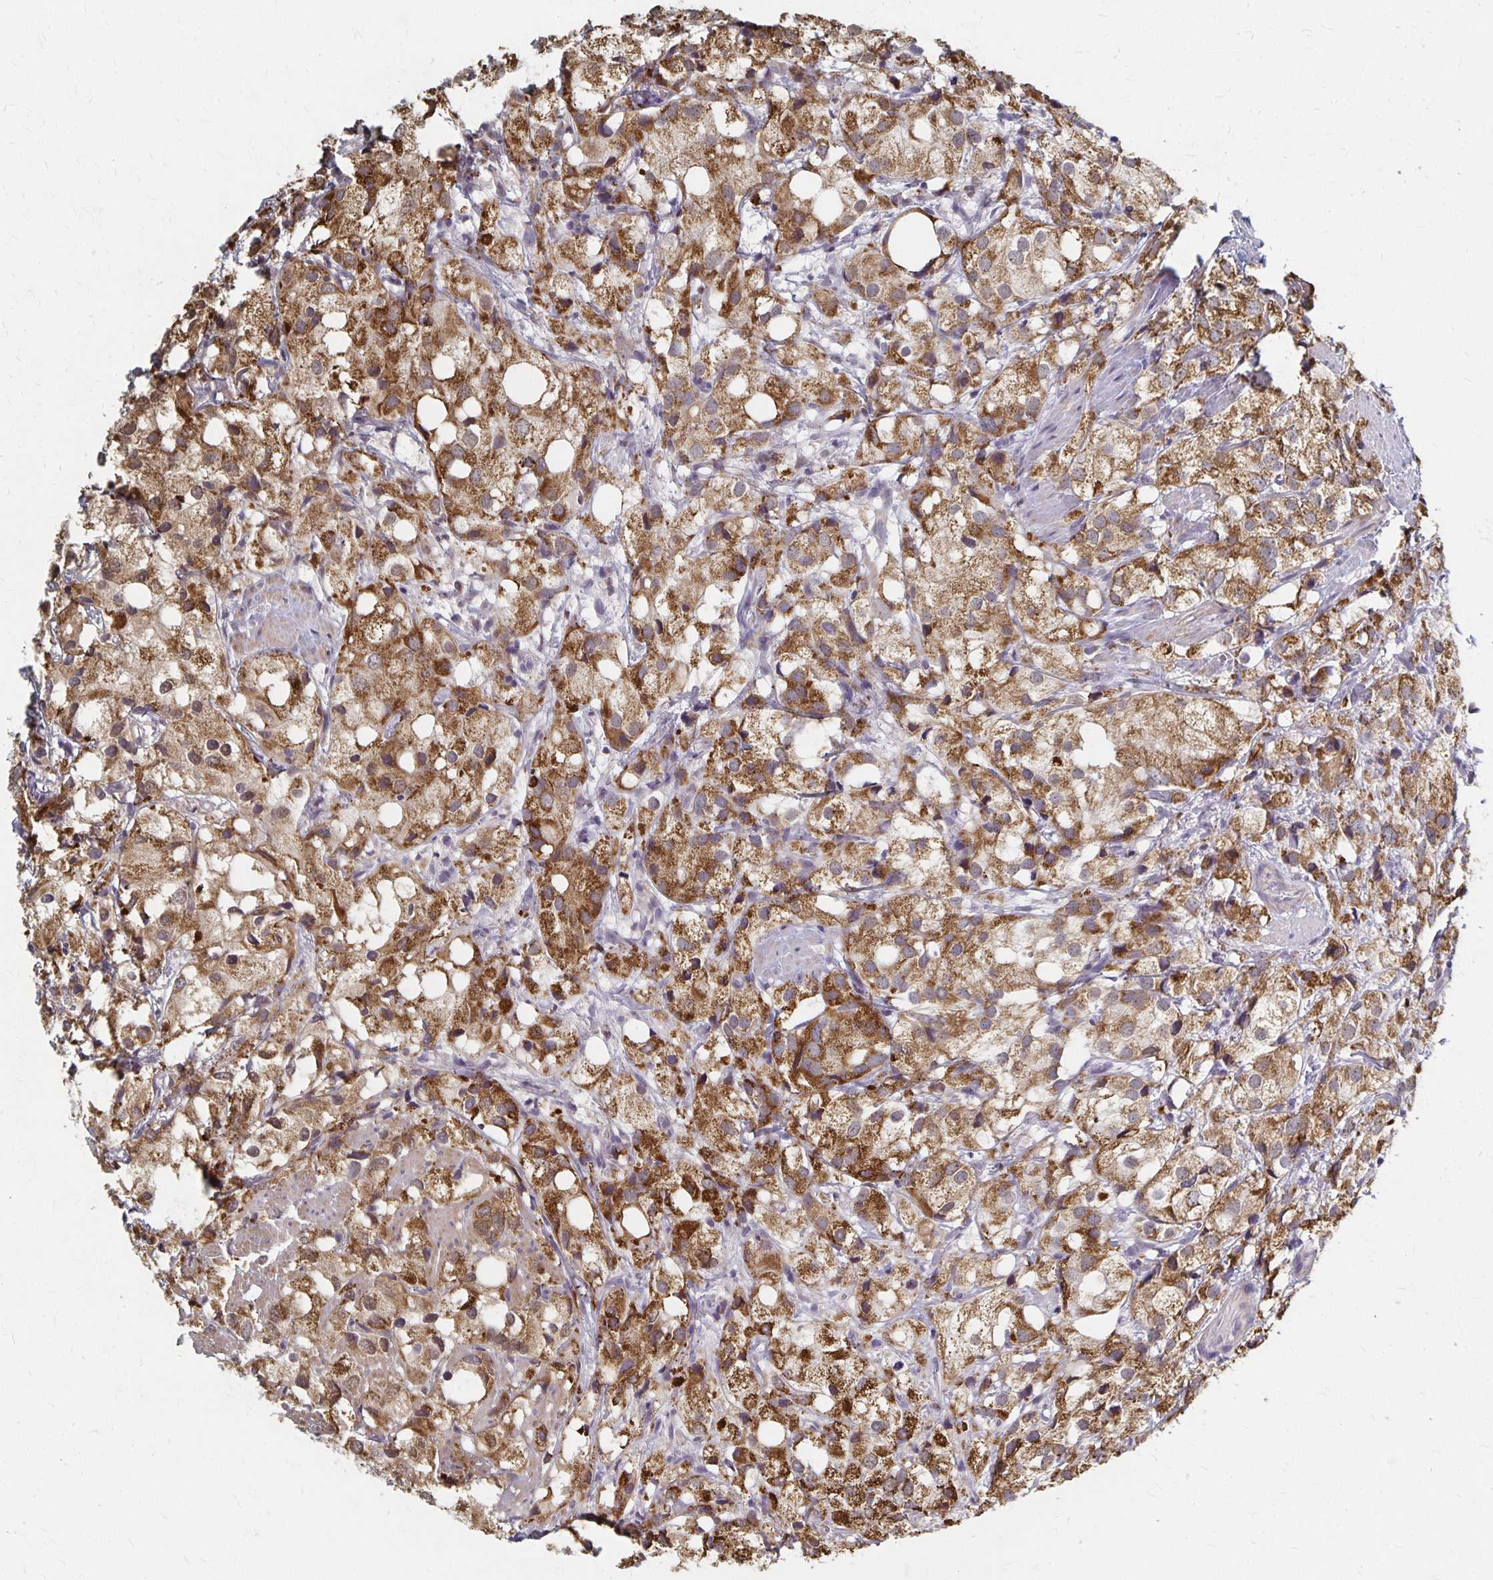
{"staining": {"intensity": "moderate", "quantity": ">75%", "location": "cytoplasmic/membranous"}, "tissue": "prostate cancer", "cell_type": "Tumor cells", "image_type": "cancer", "snomed": [{"axis": "morphology", "description": "Adenocarcinoma, High grade"}, {"axis": "topography", "description": "Prostate"}], "caption": "A brown stain highlights moderate cytoplasmic/membranous expression of a protein in human prostate high-grade adenocarcinoma tumor cells.", "gene": "DYRK4", "patient": {"sex": "male", "age": 86}}